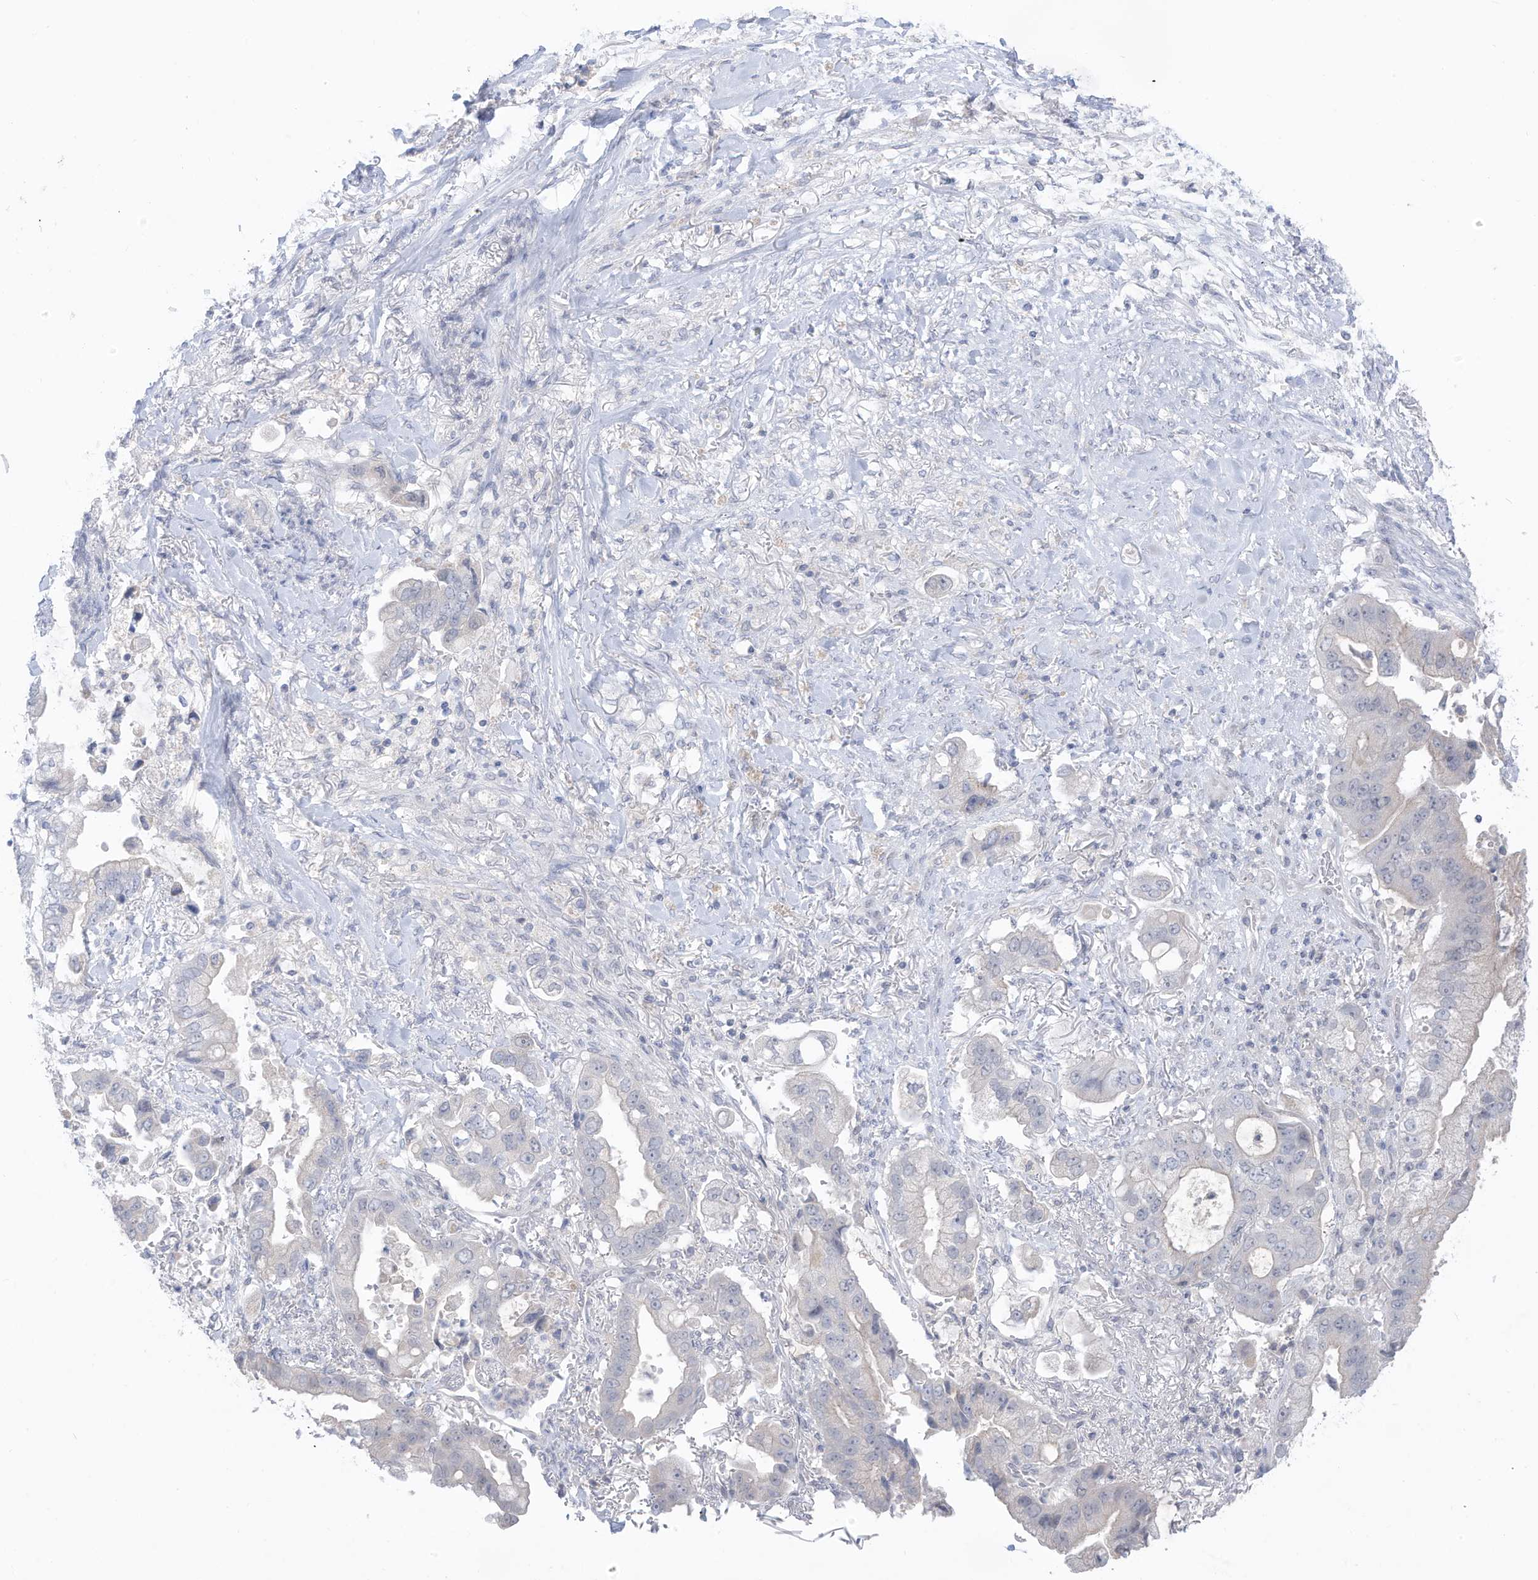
{"staining": {"intensity": "negative", "quantity": "none", "location": "none"}, "tissue": "stomach cancer", "cell_type": "Tumor cells", "image_type": "cancer", "snomed": [{"axis": "morphology", "description": "Adenocarcinoma, NOS"}, {"axis": "topography", "description": "Stomach"}], "caption": "High magnification brightfield microscopy of adenocarcinoma (stomach) stained with DAB (brown) and counterstained with hematoxylin (blue): tumor cells show no significant positivity. (Brightfield microscopy of DAB immunohistochemistry at high magnification).", "gene": "OGT", "patient": {"sex": "male", "age": 62}}